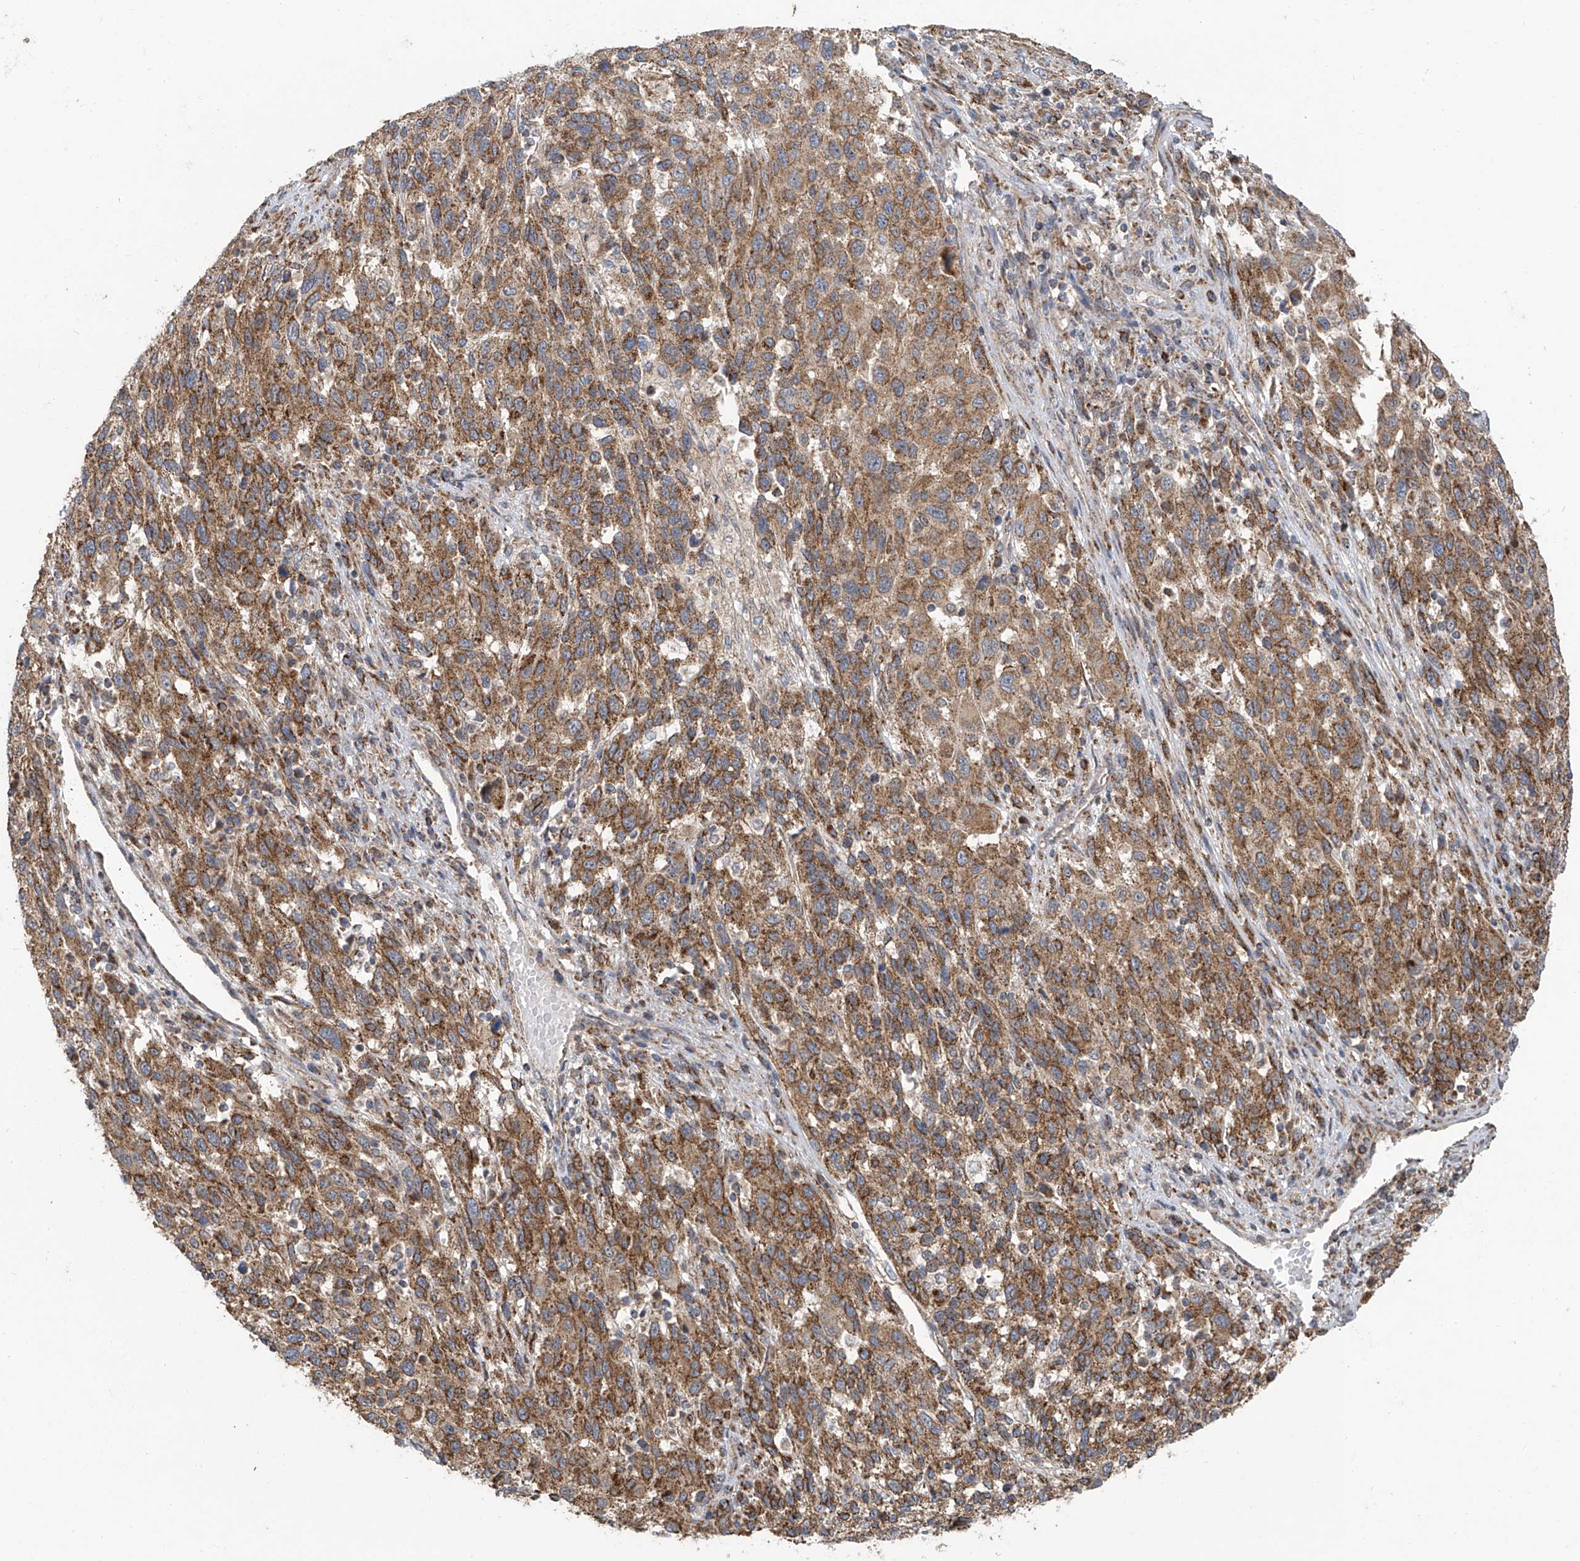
{"staining": {"intensity": "moderate", "quantity": ">75%", "location": "cytoplasmic/membranous"}, "tissue": "melanoma", "cell_type": "Tumor cells", "image_type": "cancer", "snomed": [{"axis": "morphology", "description": "Malignant melanoma, Metastatic site"}, {"axis": "topography", "description": "Lymph node"}], "caption": "This histopathology image demonstrates malignant melanoma (metastatic site) stained with immunohistochemistry (IHC) to label a protein in brown. The cytoplasmic/membranous of tumor cells show moderate positivity for the protein. Nuclei are counter-stained blue.", "gene": "C2orf74", "patient": {"sex": "male", "age": 61}}